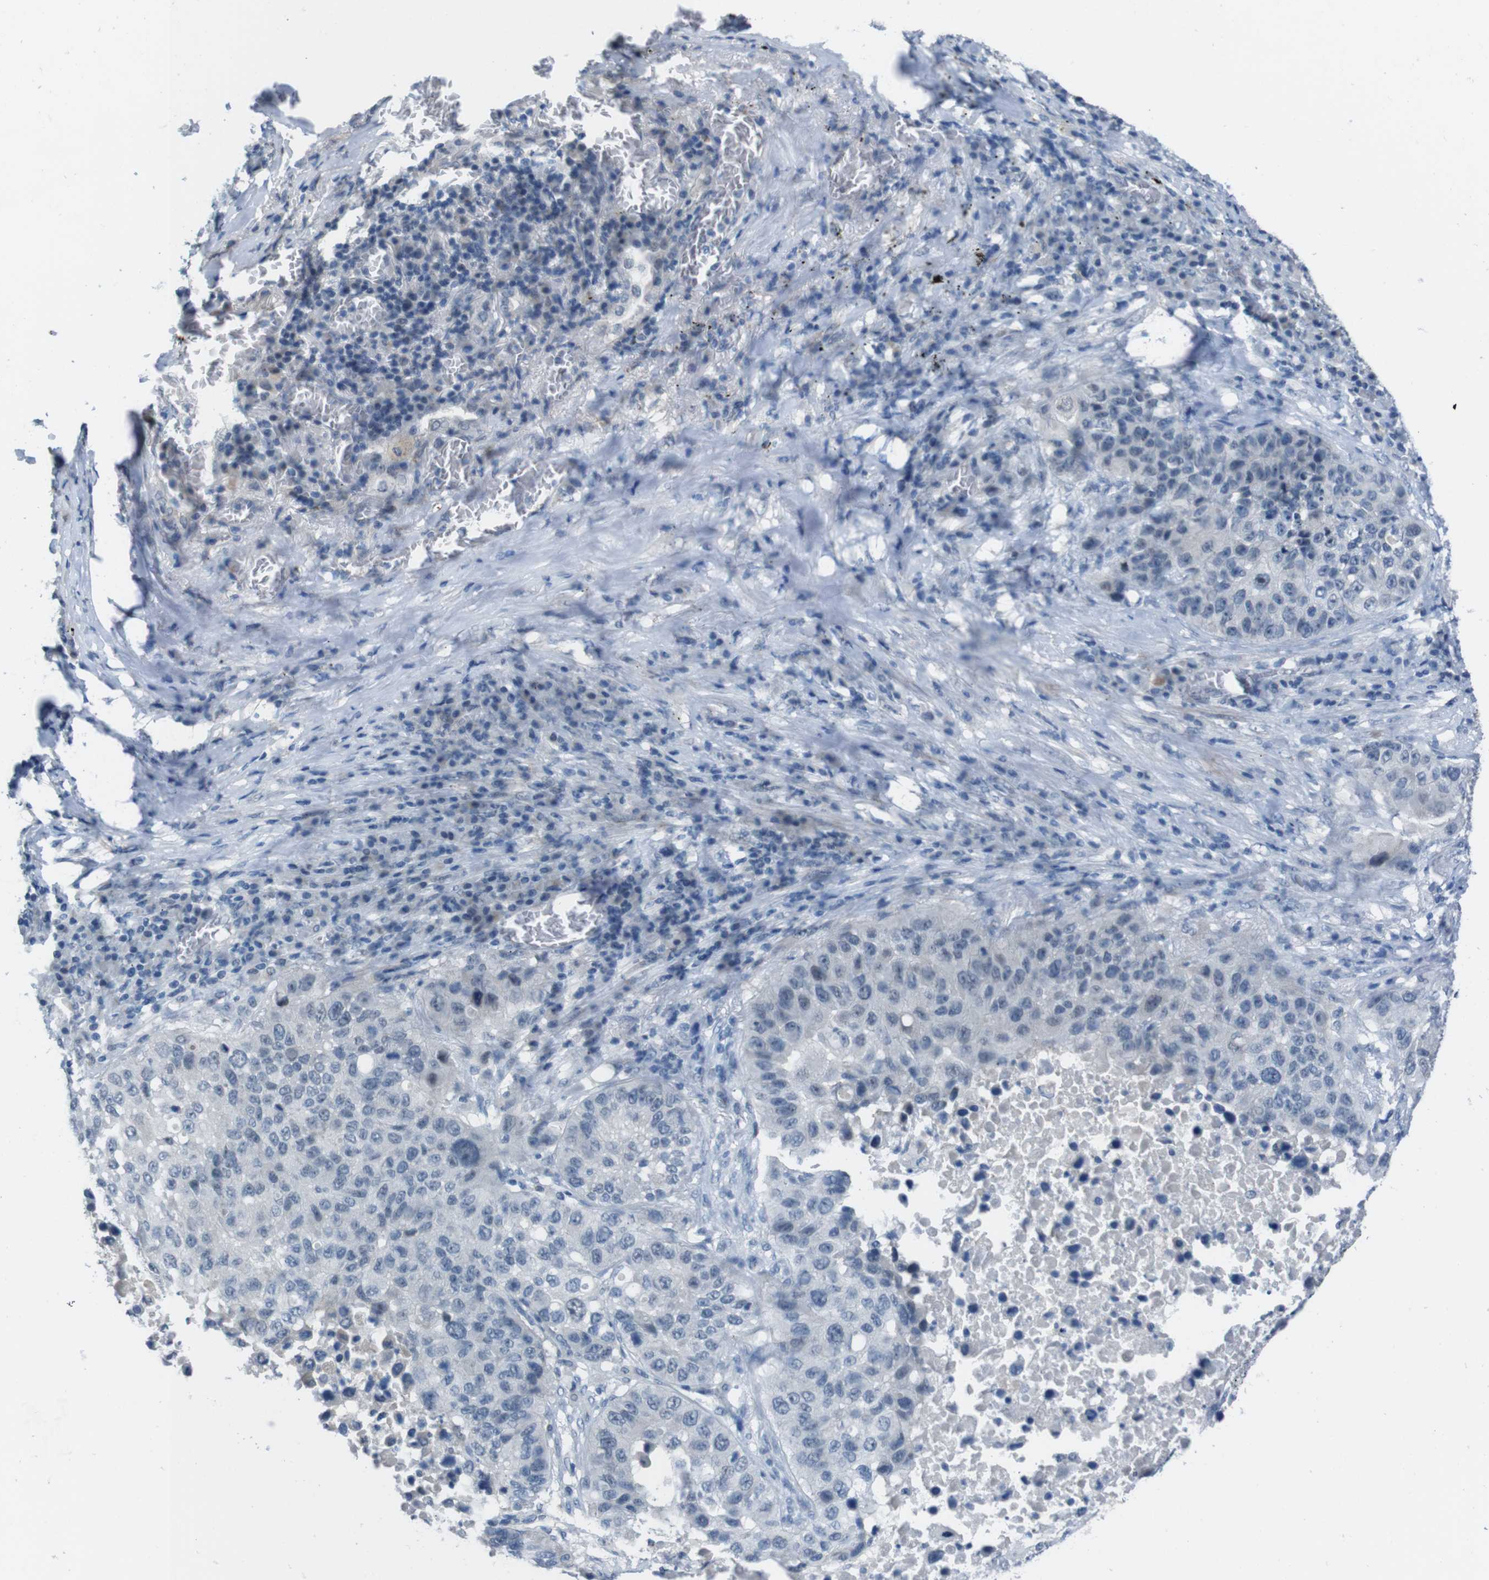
{"staining": {"intensity": "negative", "quantity": "none", "location": "none"}, "tissue": "lung cancer", "cell_type": "Tumor cells", "image_type": "cancer", "snomed": [{"axis": "morphology", "description": "Squamous cell carcinoma, NOS"}, {"axis": "topography", "description": "Lung"}], "caption": "High magnification brightfield microscopy of squamous cell carcinoma (lung) stained with DAB (3,3'-diaminobenzidine) (brown) and counterstained with hematoxylin (blue): tumor cells show no significant staining.", "gene": "CDHR2", "patient": {"sex": "male", "age": 57}}